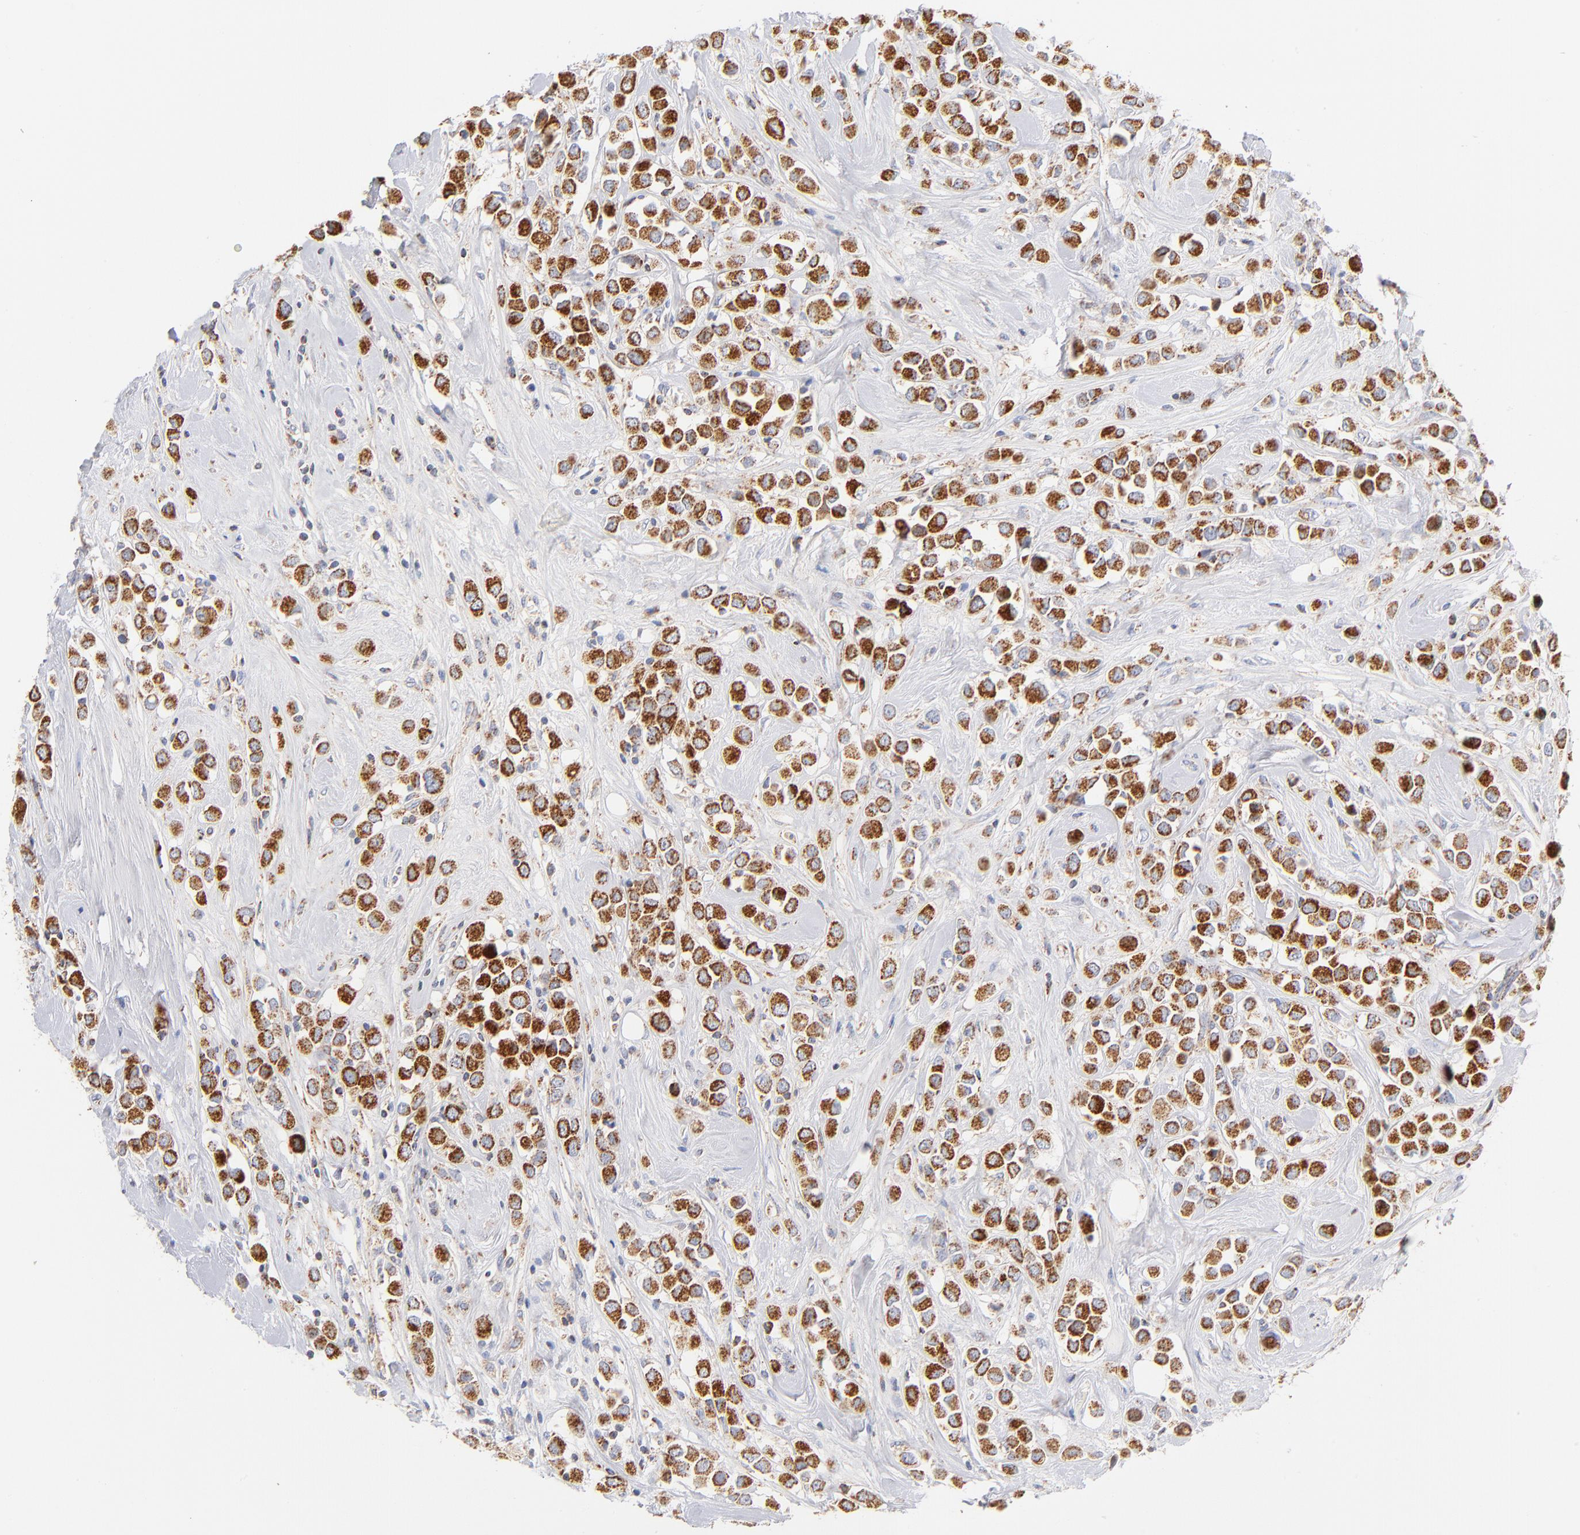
{"staining": {"intensity": "strong", "quantity": ">75%", "location": "cytoplasmic/membranous"}, "tissue": "breast cancer", "cell_type": "Tumor cells", "image_type": "cancer", "snomed": [{"axis": "morphology", "description": "Duct carcinoma"}, {"axis": "topography", "description": "Breast"}], "caption": "Immunohistochemistry (IHC) of breast cancer exhibits high levels of strong cytoplasmic/membranous expression in about >75% of tumor cells.", "gene": "DLAT", "patient": {"sex": "female", "age": 61}}